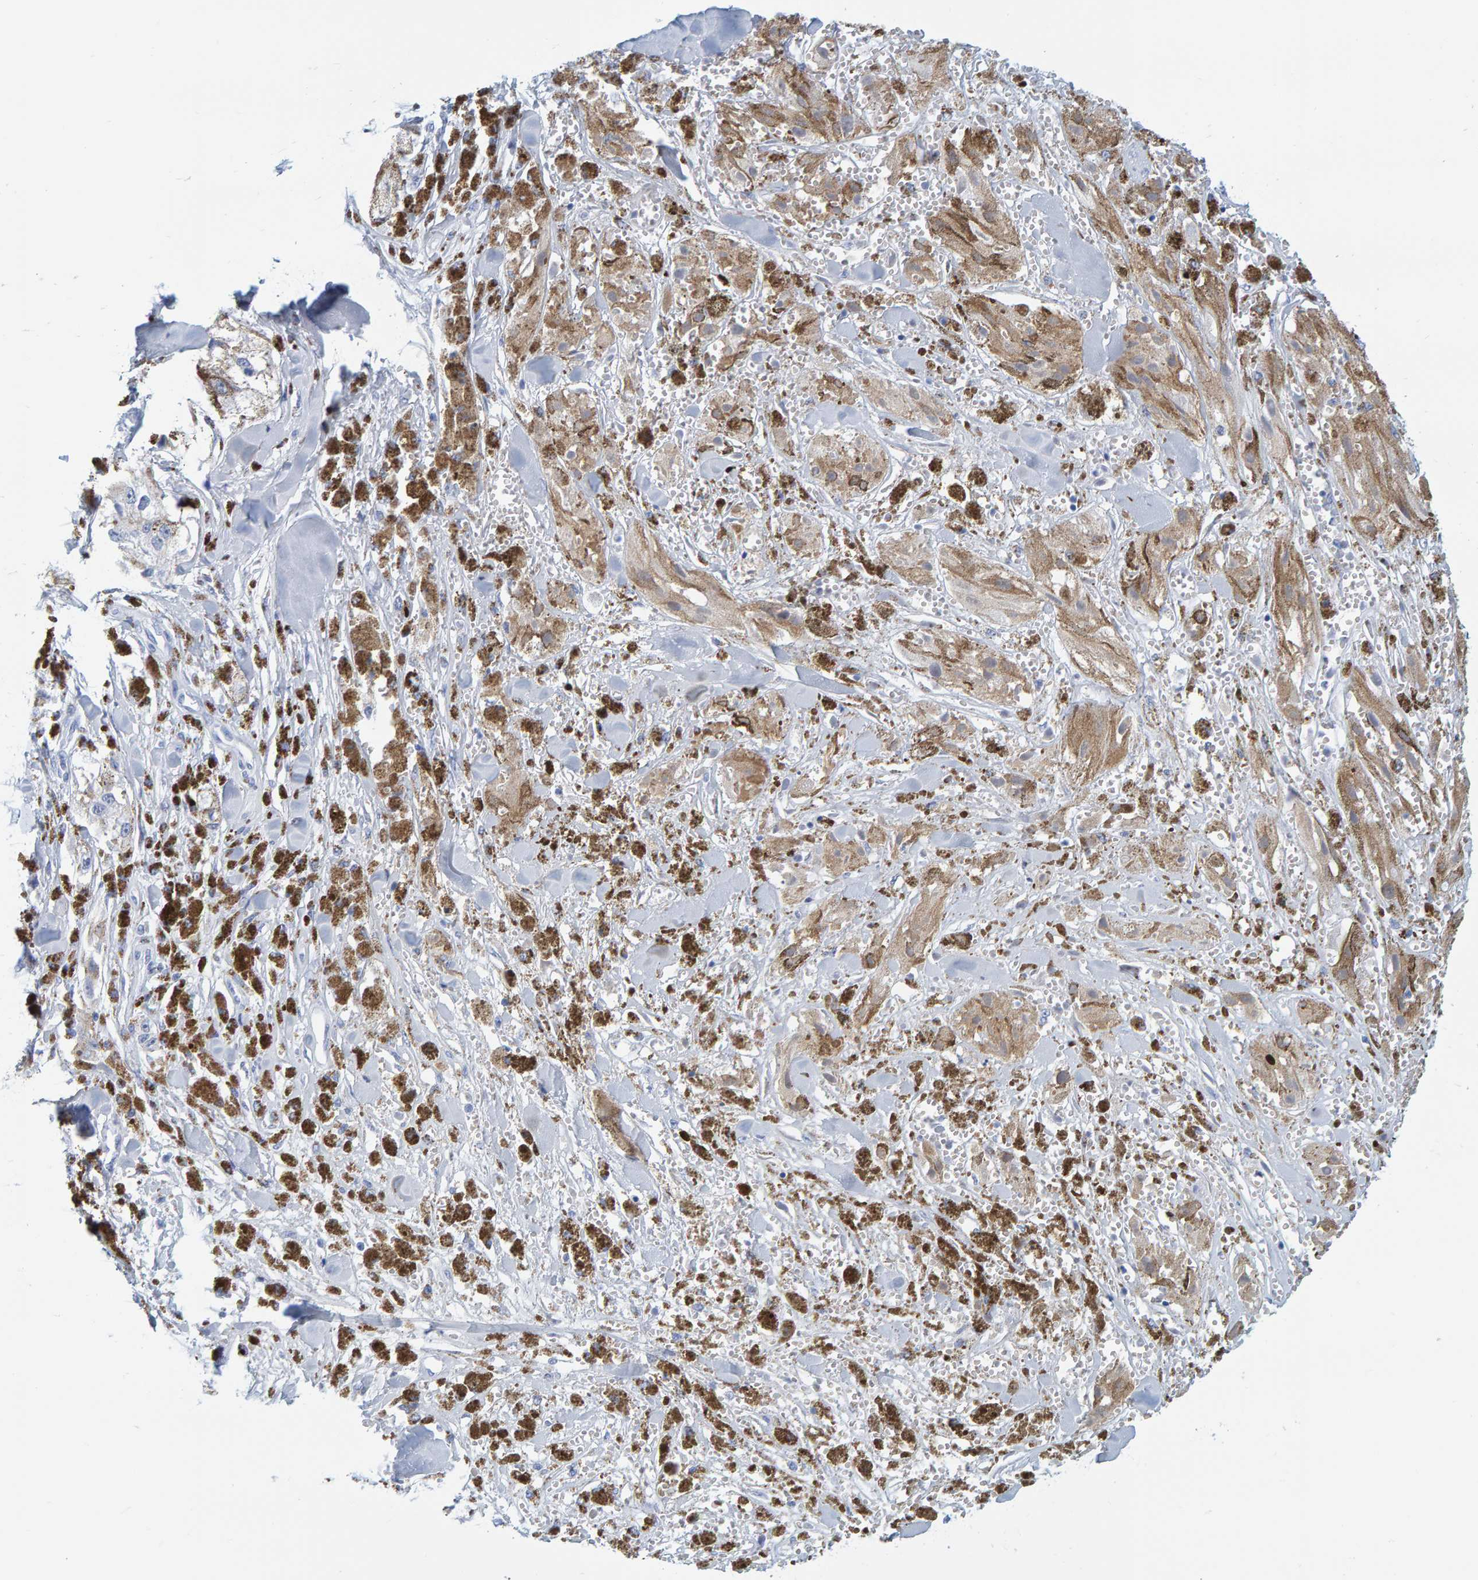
{"staining": {"intensity": "weak", "quantity": "25%-75%", "location": "cytoplasmic/membranous"}, "tissue": "melanoma", "cell_type": "Tumor cells", "image_type": "cancer", "snomed": [{"axis": "morphology", "description": "Malignant melanoma, NOS"}, {"axis": "topography", "description": "Skin"}], "caption": "Immunohistochemistry (IHC) micrograph of neoplastic tissue: human melanoma stained using immunohistochemistry displays low levels of weak protein expression localized specifically in the cytoplasmic/membranous of tumor cells, appearing as a cytoplasmic/membranous brown color.", "gene": "SFTPC", "patient": {"sex": "male", "age": 88}}